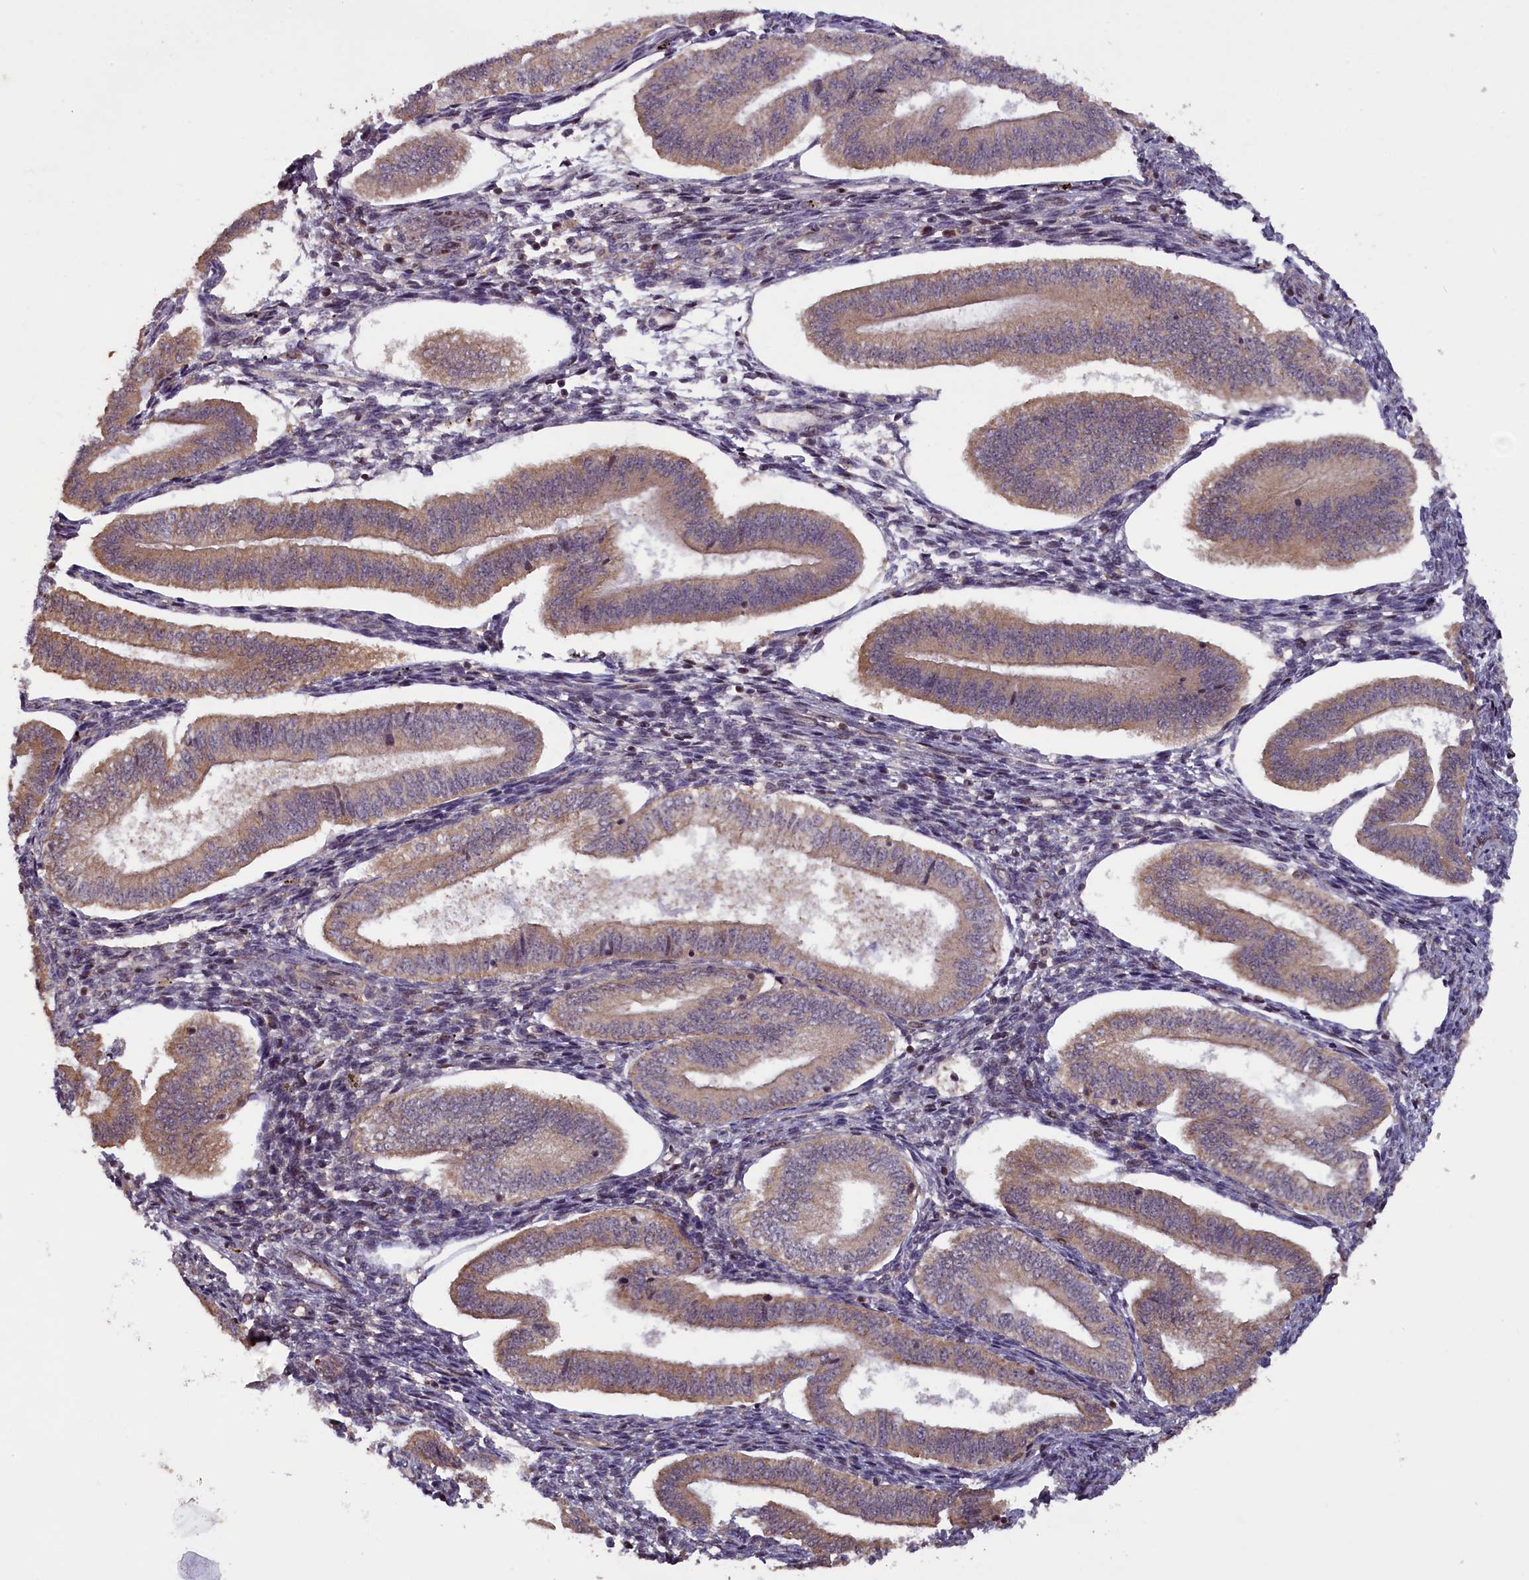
{"staining": {"intensity": "negative", "quantity": "none", "location": "none"}, "tissue": "endometrium", "cell_type": "Cells in endometrial stroma", "image_type": "normal", "snomed": [{"axis": "morphology", "description": "Normal tissue, NOS"}, {"axis": "topography", "description": "Endometrium"}], "caption": "Cells in endometrial stroma are negative for protein expression in benign human endometrium. (DAB immunohistochemistry (IHC) visualized using brightfield microscopy, high magnification).", "gene": "NUBP1", "patient": {"sex": "female", "age": 34}}